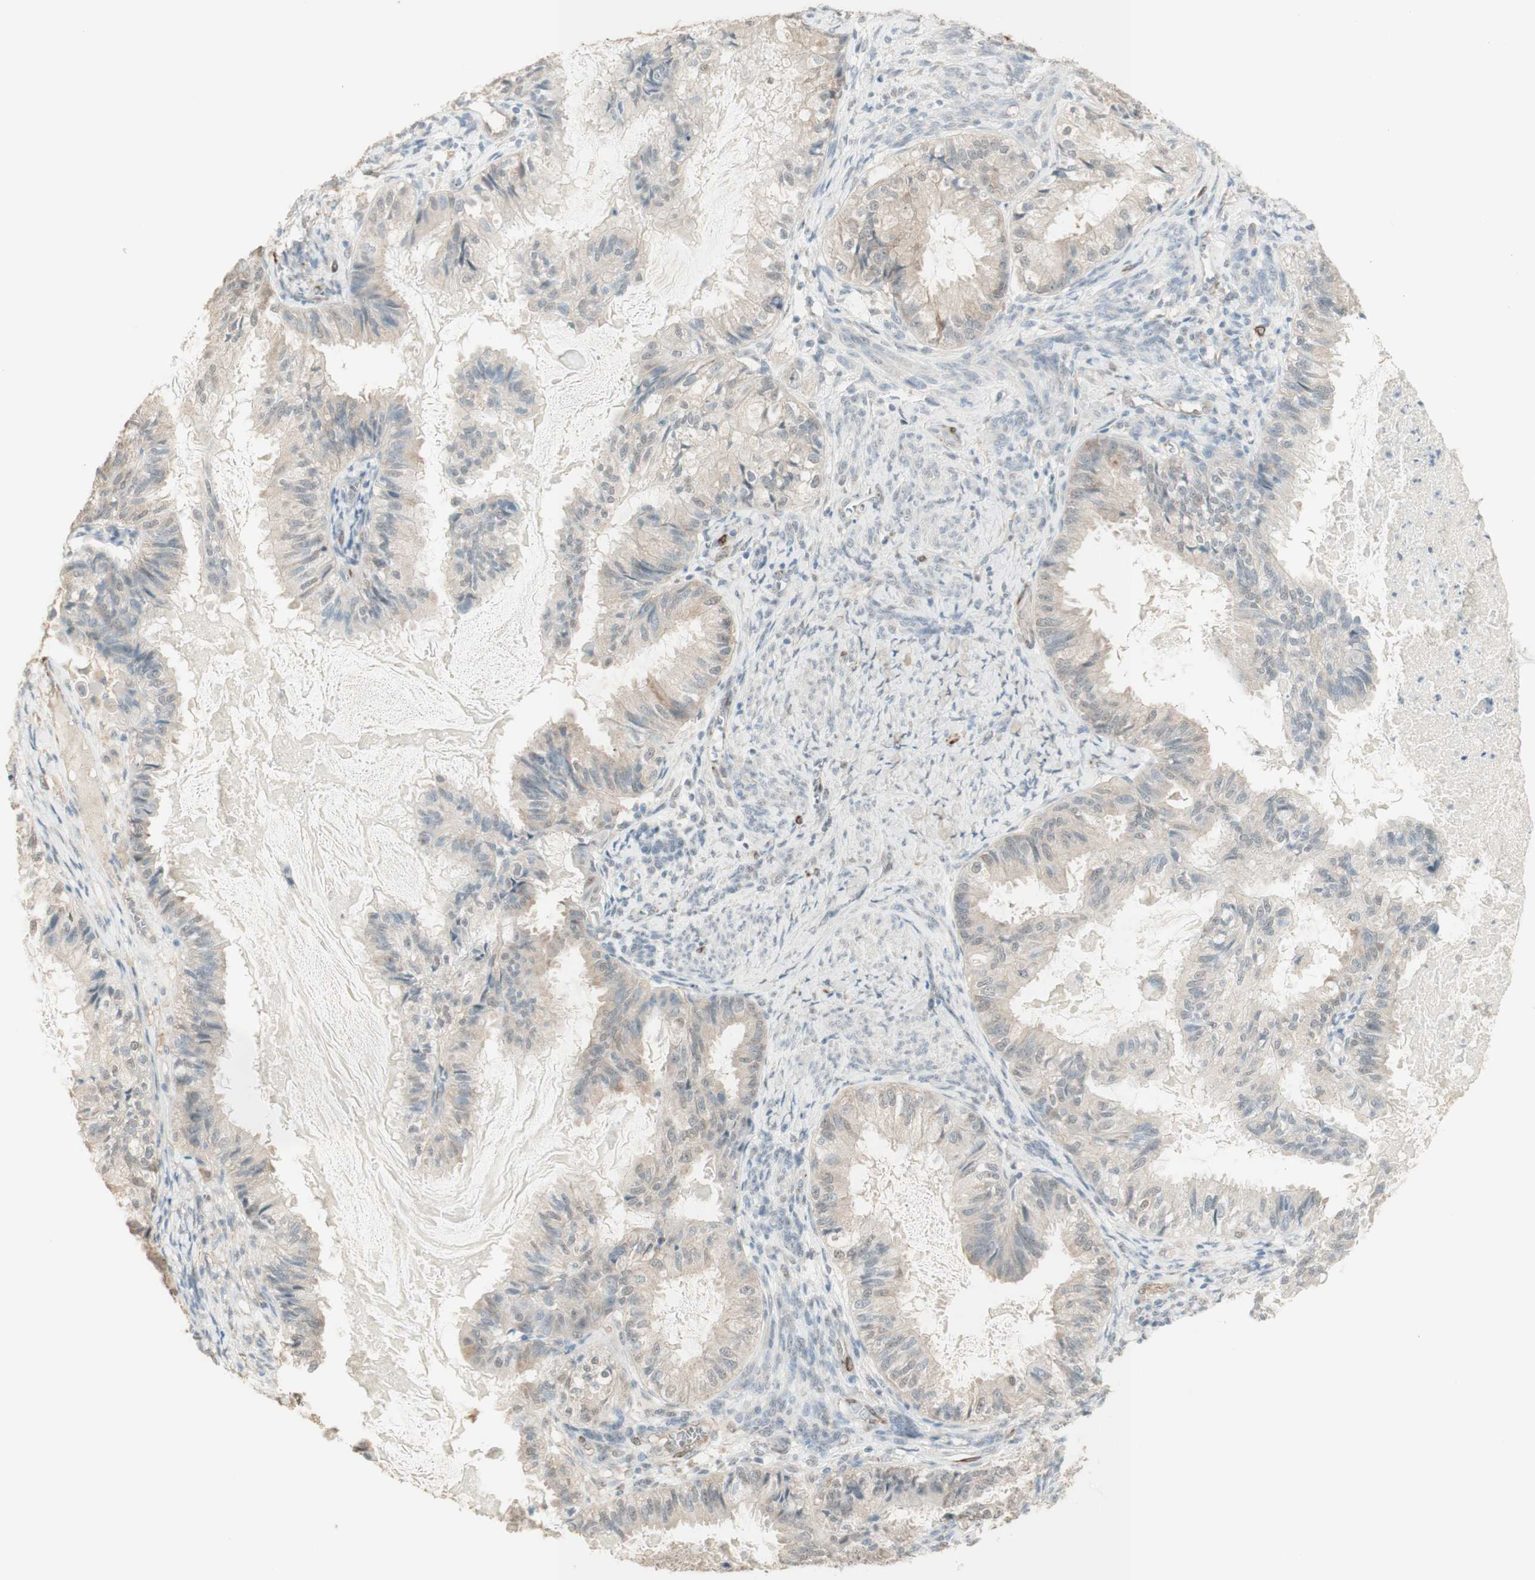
{"staining": {"intensity": "negative", "quantity": "none", "location": "none"}, "tissue": "cervical cancer", "cell_type": "Tumor cells", "image_type": "cancer", "snomed": [{"axis": "morphology", "description": "Normal tissue, NOS"}, {"axis": "morphology", "description": "Adenocarcinoma, NOS"}, {"axis": "topography", "description": "Cervix"}, {"axis": "topography", "description": "Endometrium"}], "caption": "Immunohistochemical staining of human adenocarcinoma (cervical) demonstrates no significant expression in tumor cells. The staining is performed using DAB (3,3'-diaminobenzidine) brown chromogen with nuclei counter-stained in using hematoxylin.", "gene": "MUC3A", "patient": {"sex": "female", "age": 86}}